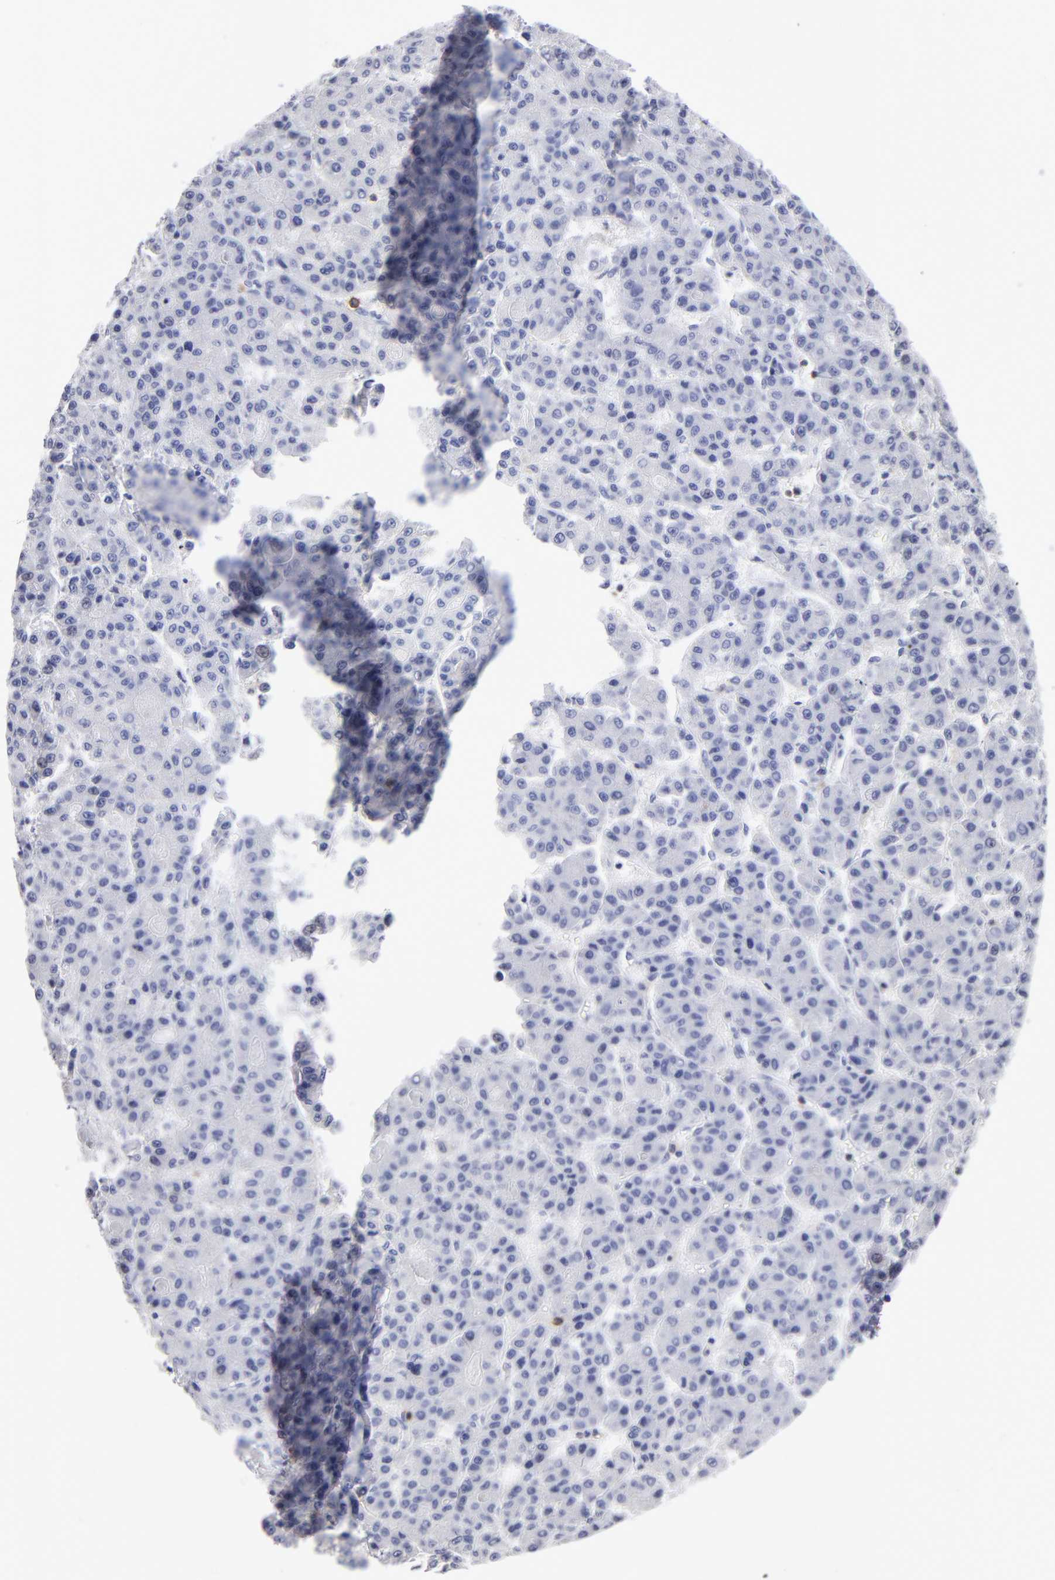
{"staining": {"intensity": "negative", "quantity": "none", "location": "none"}, "tissue": "liver cancer", "cell_type": "Tumor cells", "image_type": "cancer", "snomed": [{"axis": "morphology", "description": "Carcinoma, Hepatocellular, NOS"}, {"axis": "topography", "description": "Liver"}], "caption": "This is an IHC photomicrograph of liver hepatocellular carcinoma. There is no expression in tumor cells.", "gene": "LAT2", "patient": {"sex": "male", "age": 70}}